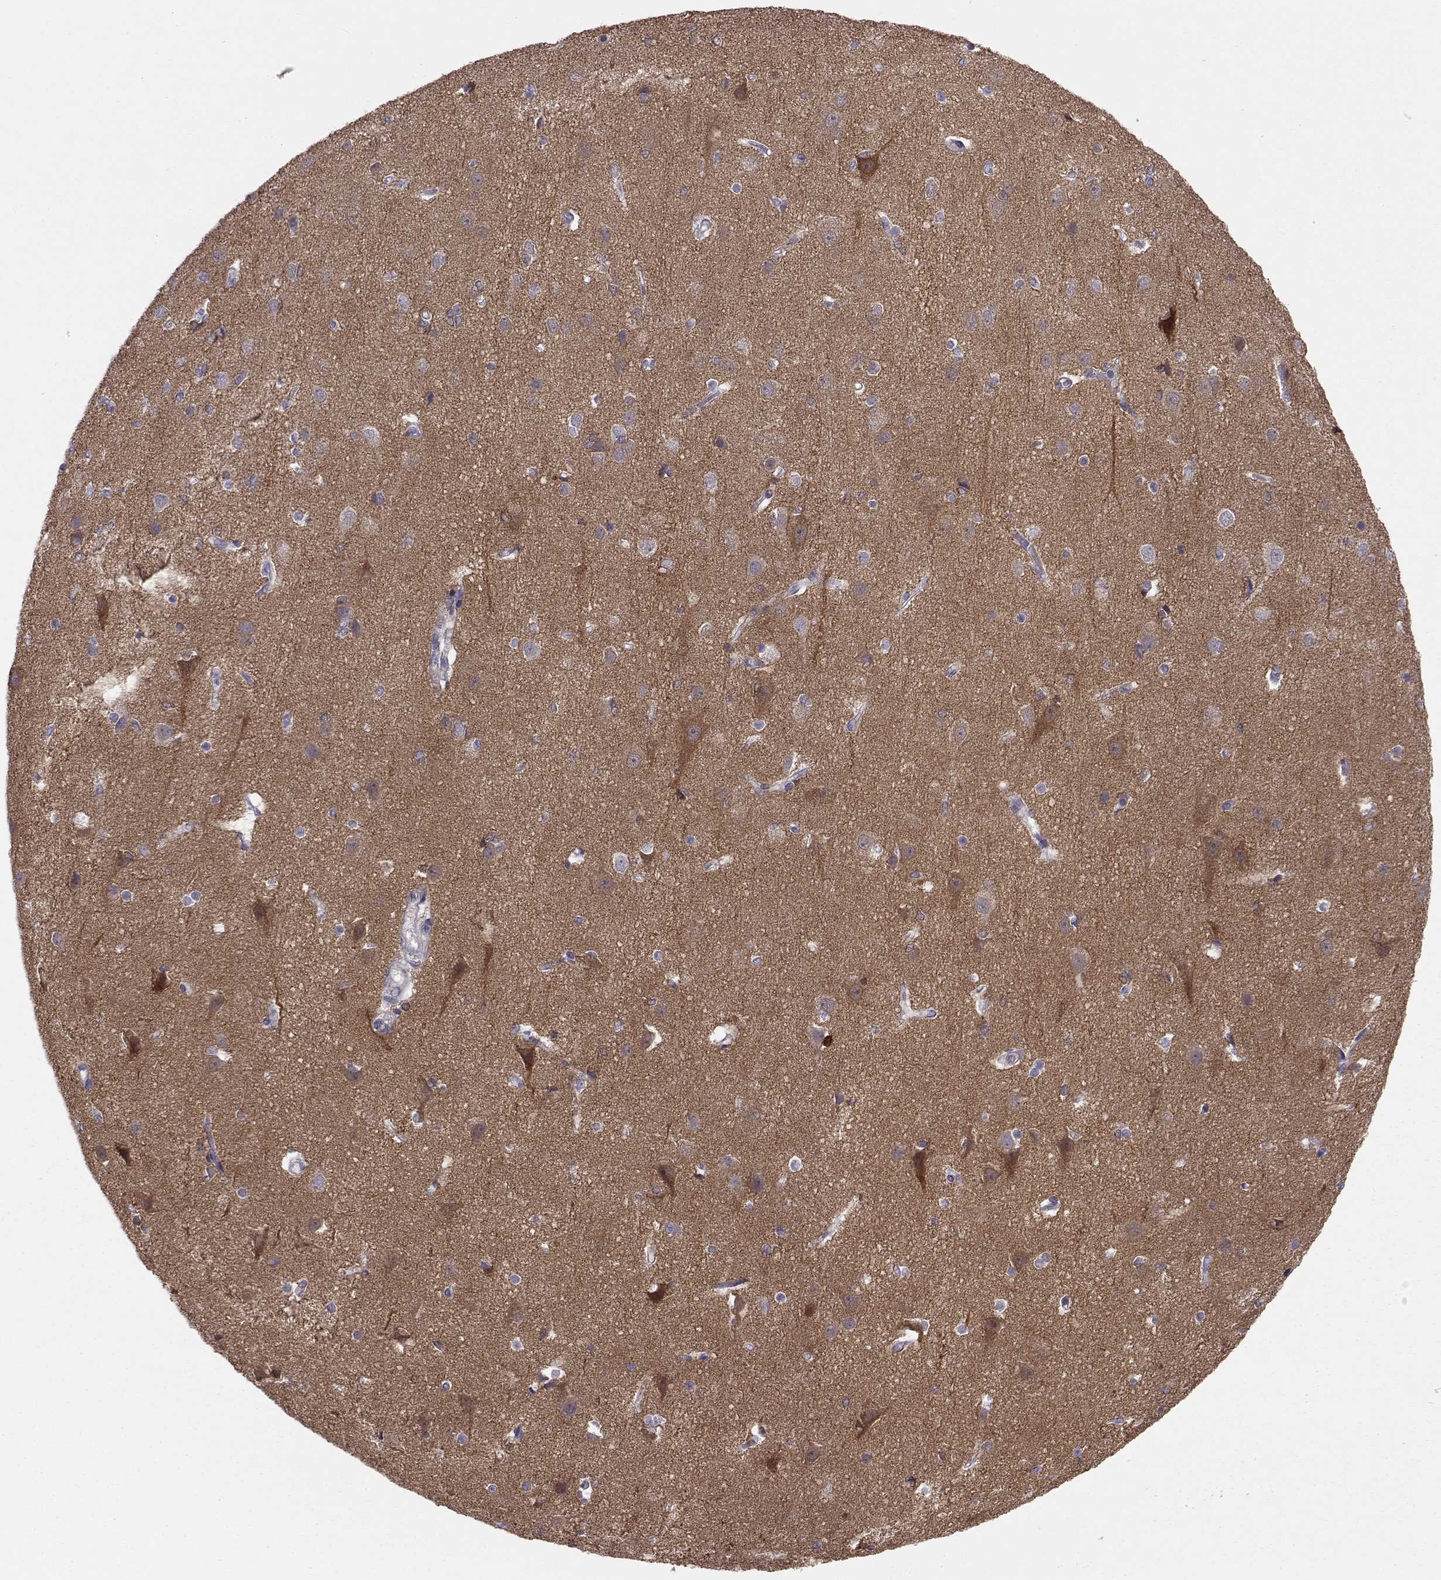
{"staining": {"intensity": "negative", "quantity": "none", "location": "none"}, "tissue": "cerebral cortex", "cell_type": "Endothelial cells", "image_type": "normal", "snomed": [{"axis": "morphology", "description": "Normal tissue, NOS"}, {"axis": "topography", "description": "Cerebral cortex"}], "caption": "The immunohistochemistry histopathology image has no significant staining in endothelial cells of cerebral cortex.", "gene": "PEX5L", "patient": {"sex": "male", "age": 37}}